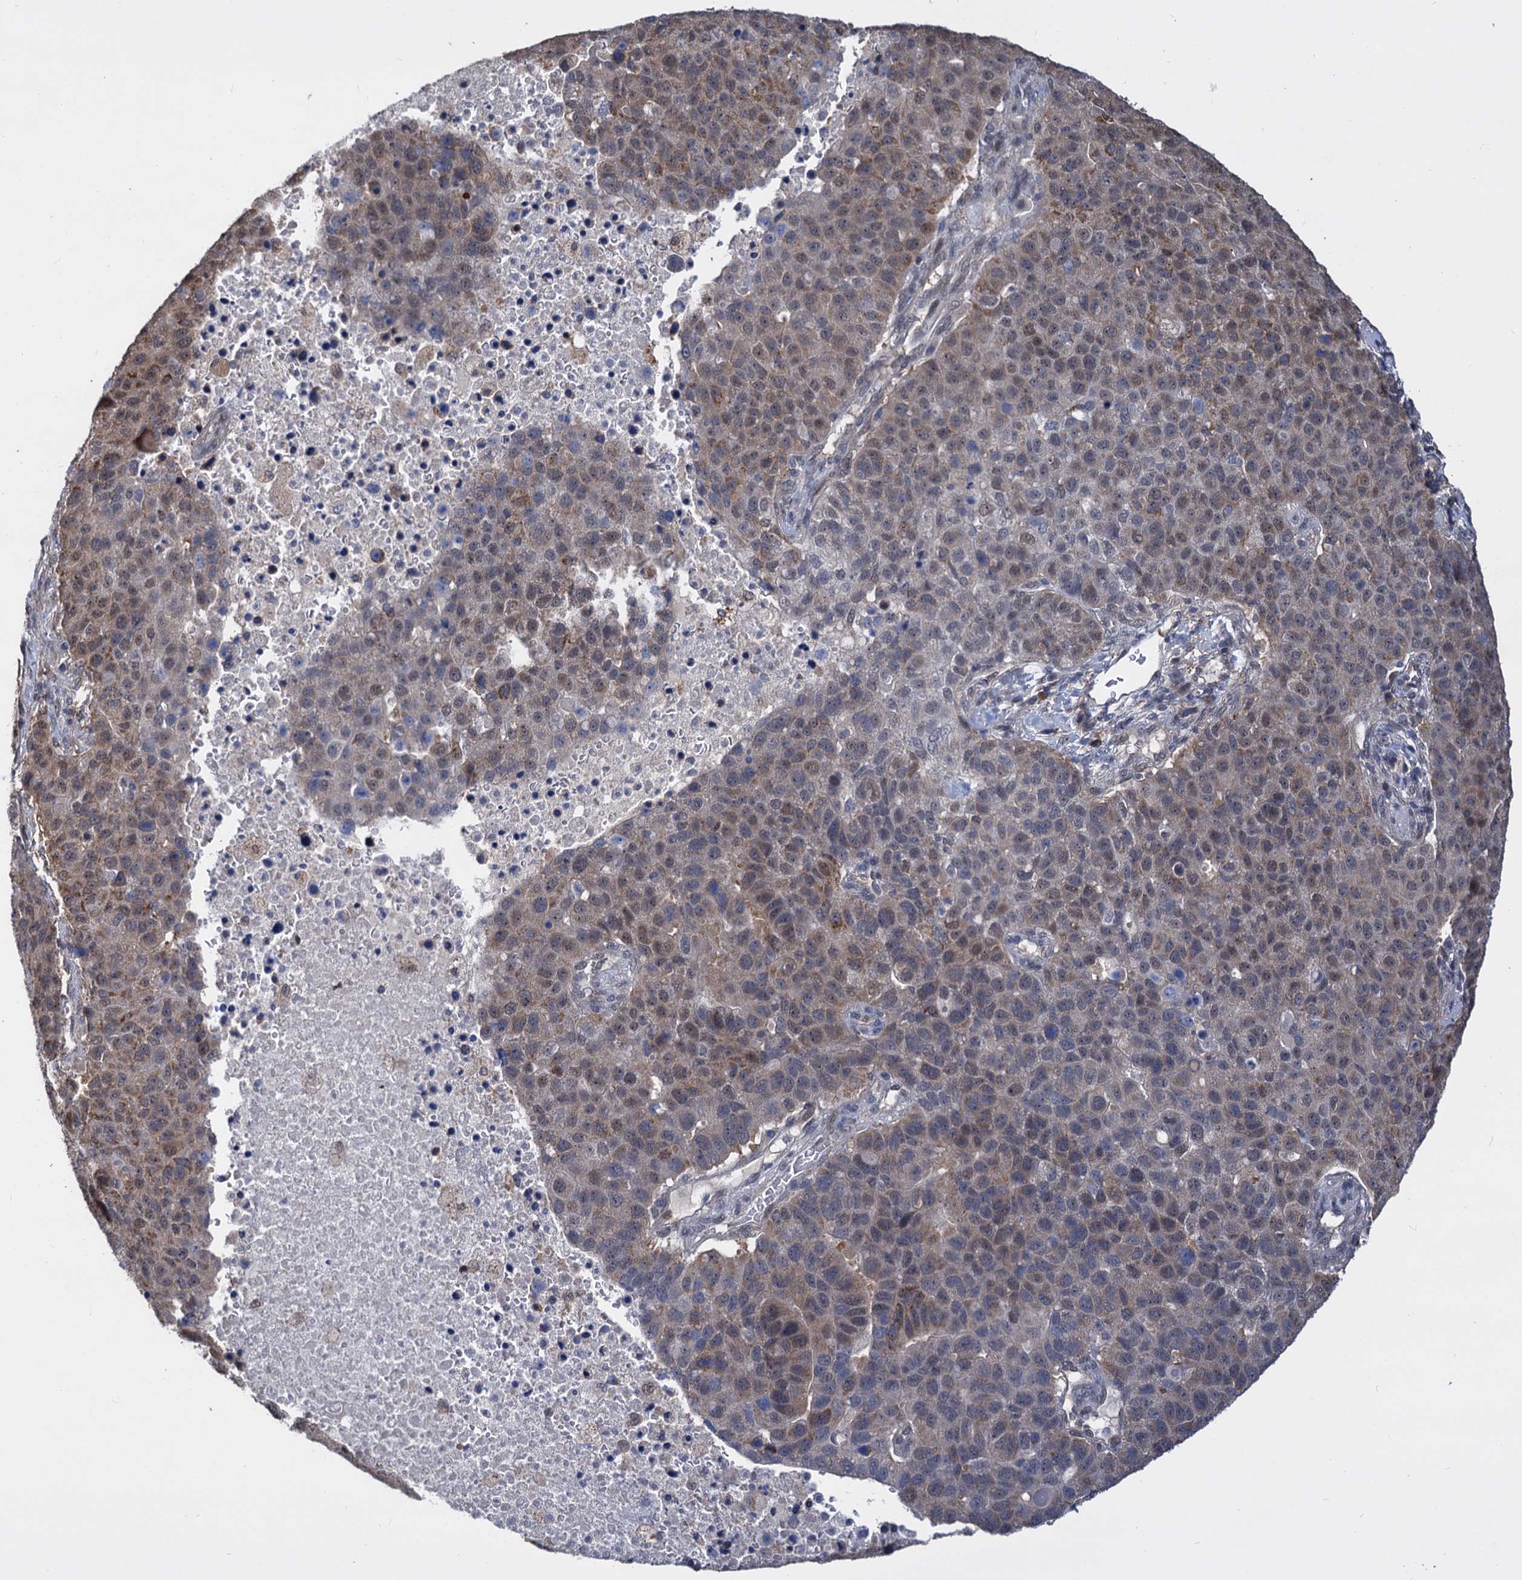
{"staining": {"intensity": "moderate", "quantity": "25%-75%", "location": "cytoplasmic/membranous,nuclear"}, "tissue": "pancreatic cancer", "cell_type": "Tumor cells", "image_type": "cancer", "snomed": [{"axis": "morphology", "description": "Adenocarcinoma, NOS"}, {"axis": "topography", "description": "Pancreas"}], "caption": "Pancreatic adenocarcinoma stained for a protein (brown) exhibits moderate cytoplasmic/membranous and nuclear positive staining in approximately 25%-75% of tumor cells.", "gene": "PSMD4", "patient": {"sex": "female", "age": 61}}